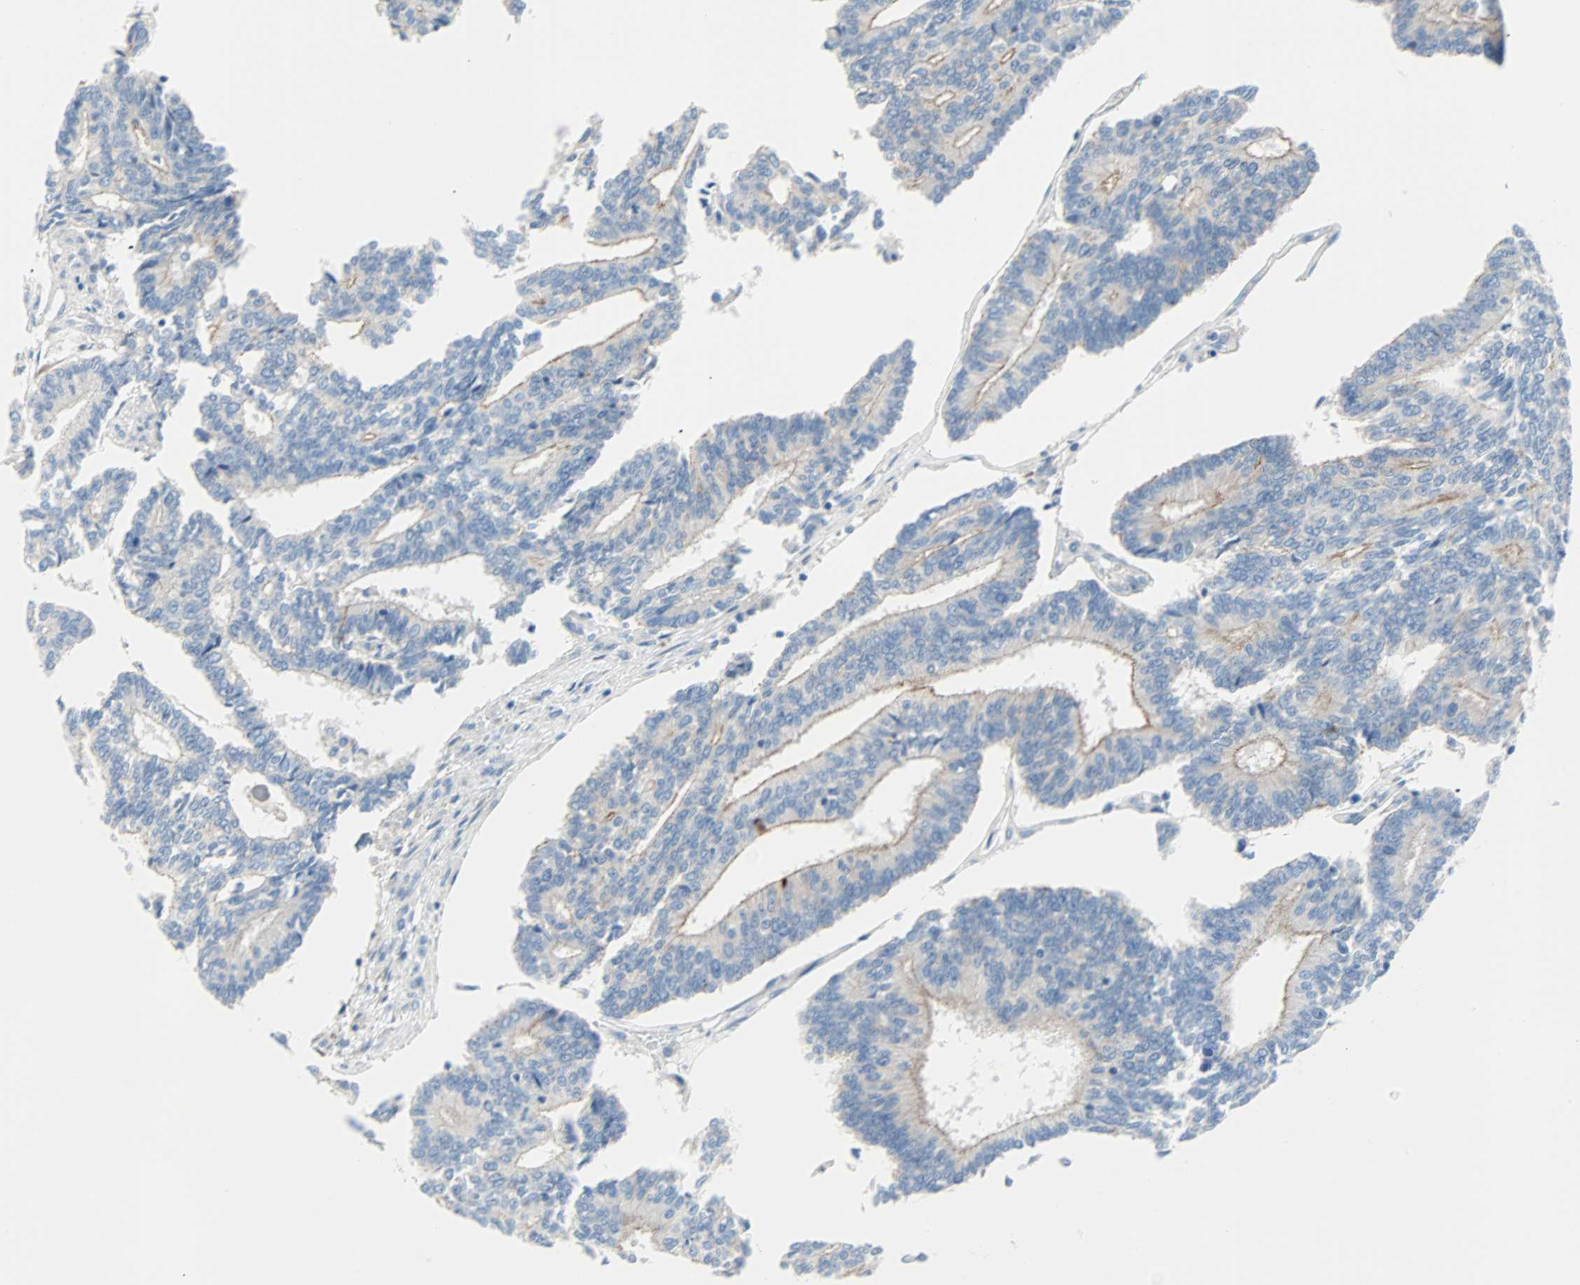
{"staining": {"intensity": "weak", "quantity": "25%-75%", "location": "cytoplasmic/membranous"}, "tissue": "prostate cancer", "cell_type": "Tumor cells", "image_type": "cancer", "snomed": [{"axis": "morphology", "description": "Adenocarcinoma, High grade"}, {"axis": "topography", "description": "Prostate"}], "caption": "This micrograph displays immunohistochemistry staining of human prostate cancer (high-grade adenocarcinoma), with low weak cytoplasmic/membranous expression in about 25%-75% of tumor cells.", "gene": "PDPN", "patient": {"sex": "male", "age": 55}}